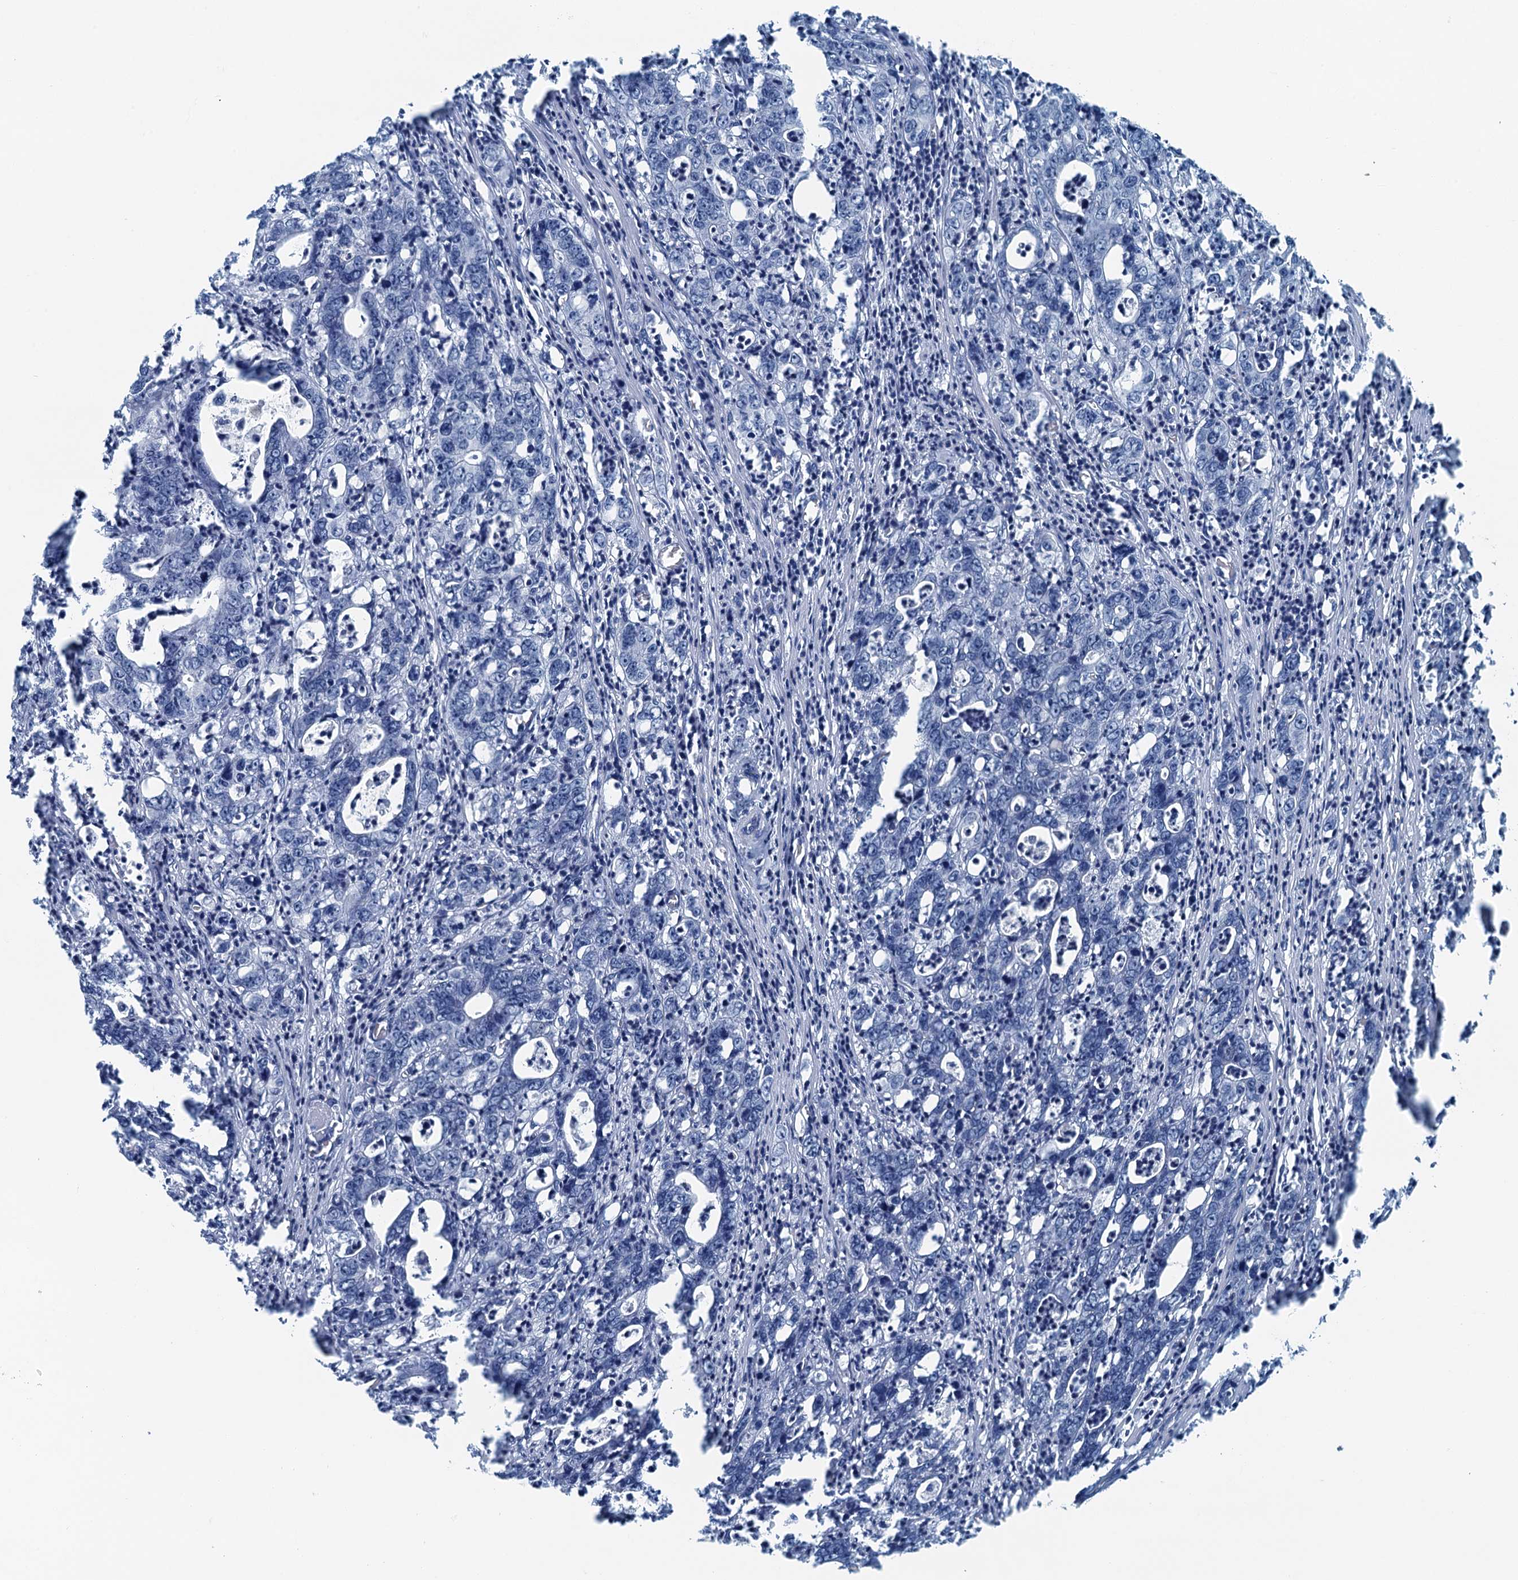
{"staining": {"intensity": "negative", "quantity": "none", "location": "none"}, "tissue": "colorectal cancer", "cell_type": "Tumor cells", "image_type": "cancer", "snomed": [{"axis": "morphology", "description": "Adenocarcinoma, NOS"}, {"axis": "topography", "description": "Colon"}], "caption": "Immunohistochemistry of human colorectal adenocarcinoma demonstrates no expression in tumor cells. (Stains: DAB (3,3'-diaminobenzidine) IHC with hematoxylin counter stain, Microscopy: brightfield microscopy at high magnification).", "gene": "GFOD2", "patient": {"sex": "female", "age": 75}}